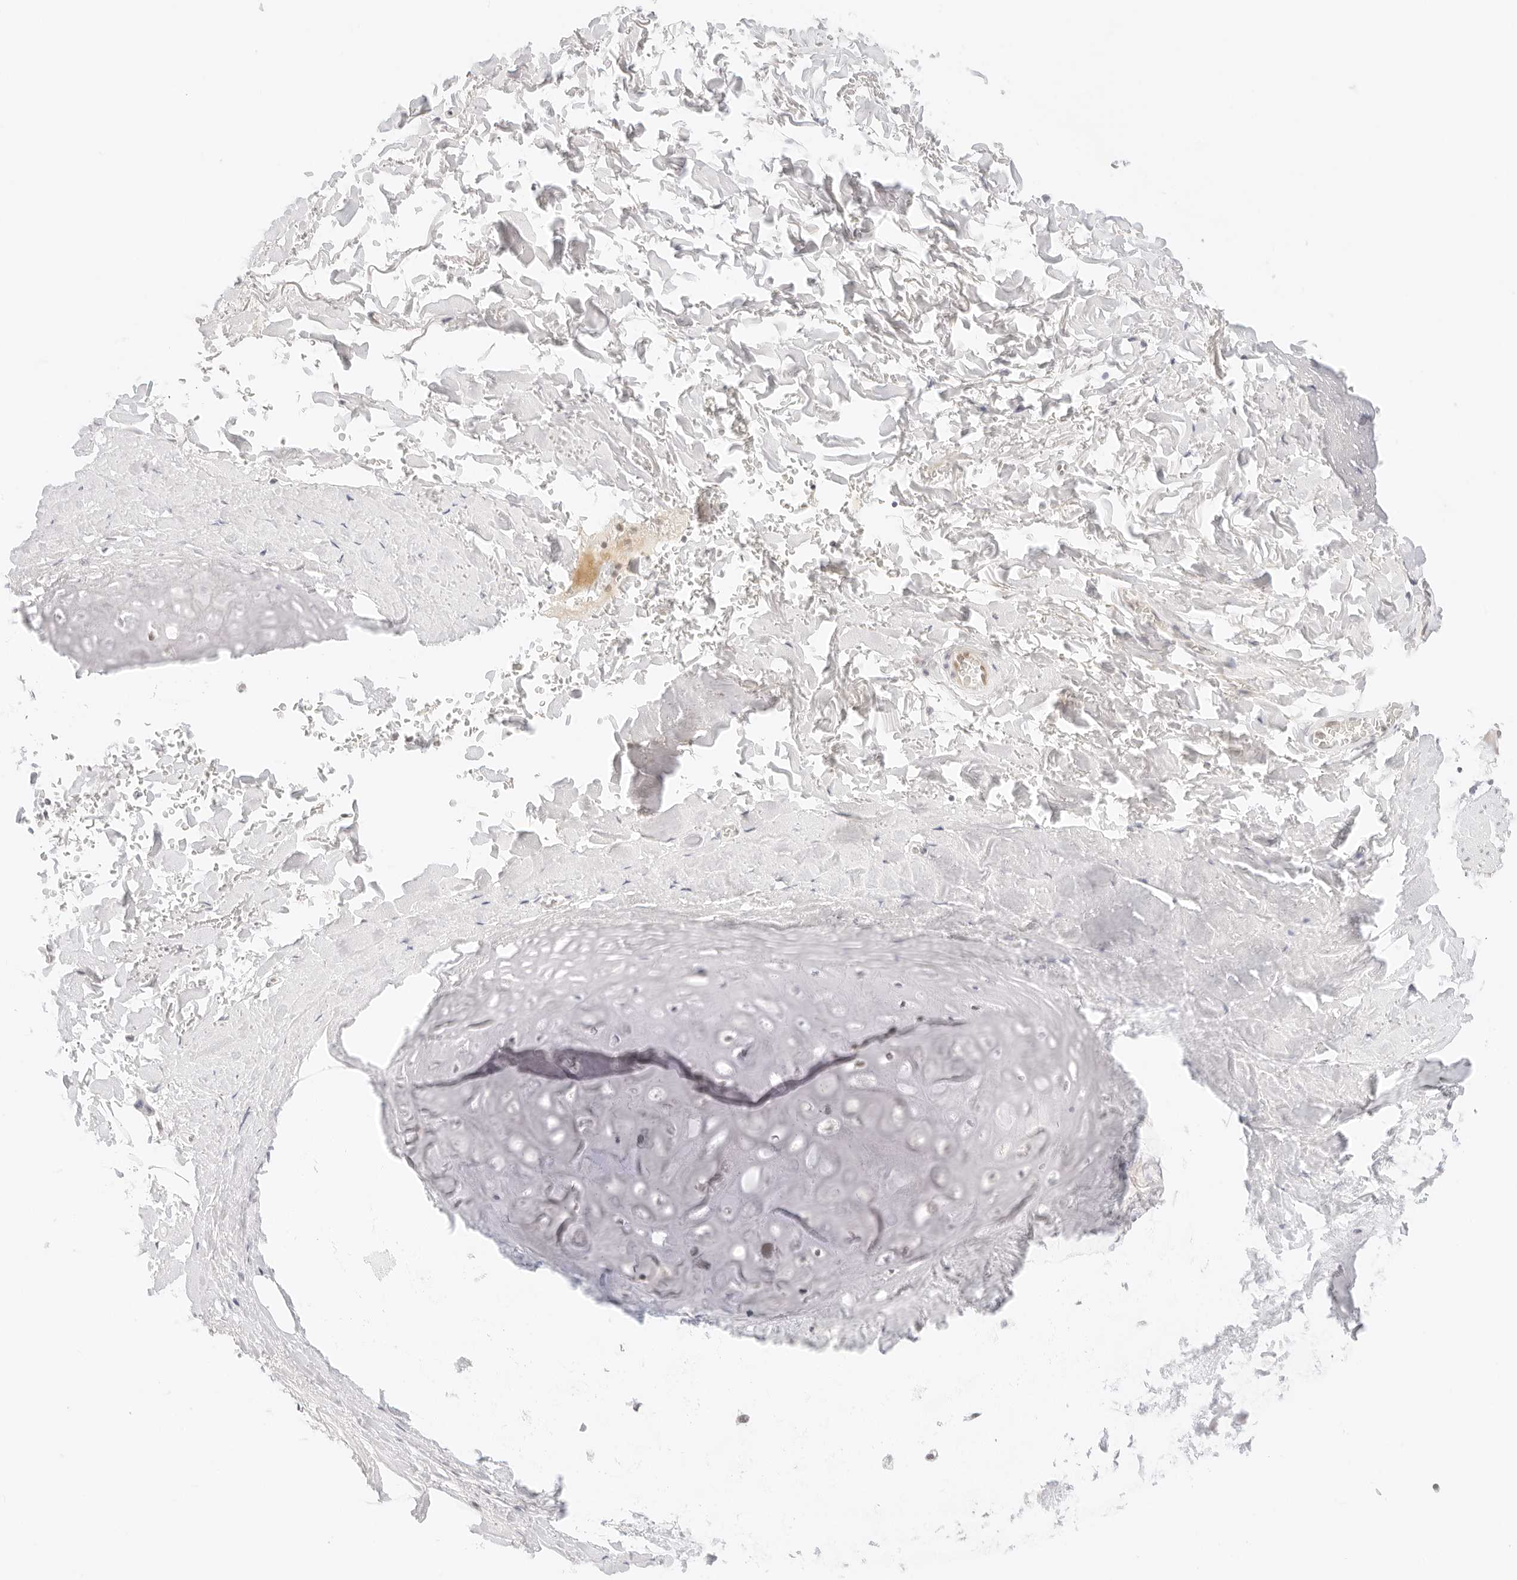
{"staining": {"intensity": "negative", "quantity": "none", "location": "none"}, "tissue": "adipose tissue", "cell_type": "Adipocytes", "image_type": "normal", "snomed": [{"axis": "morphology", "description": "Normal tissue, NOS"}, {"axis": "topography", "description": "Cartilage tissue"}], "caption": "The immunohistochemistry micrograph has no significant staining in adipocytes of adipose tissue.", "gene": "POLR3C", "patient": {"sex": "female", "age": 63}}